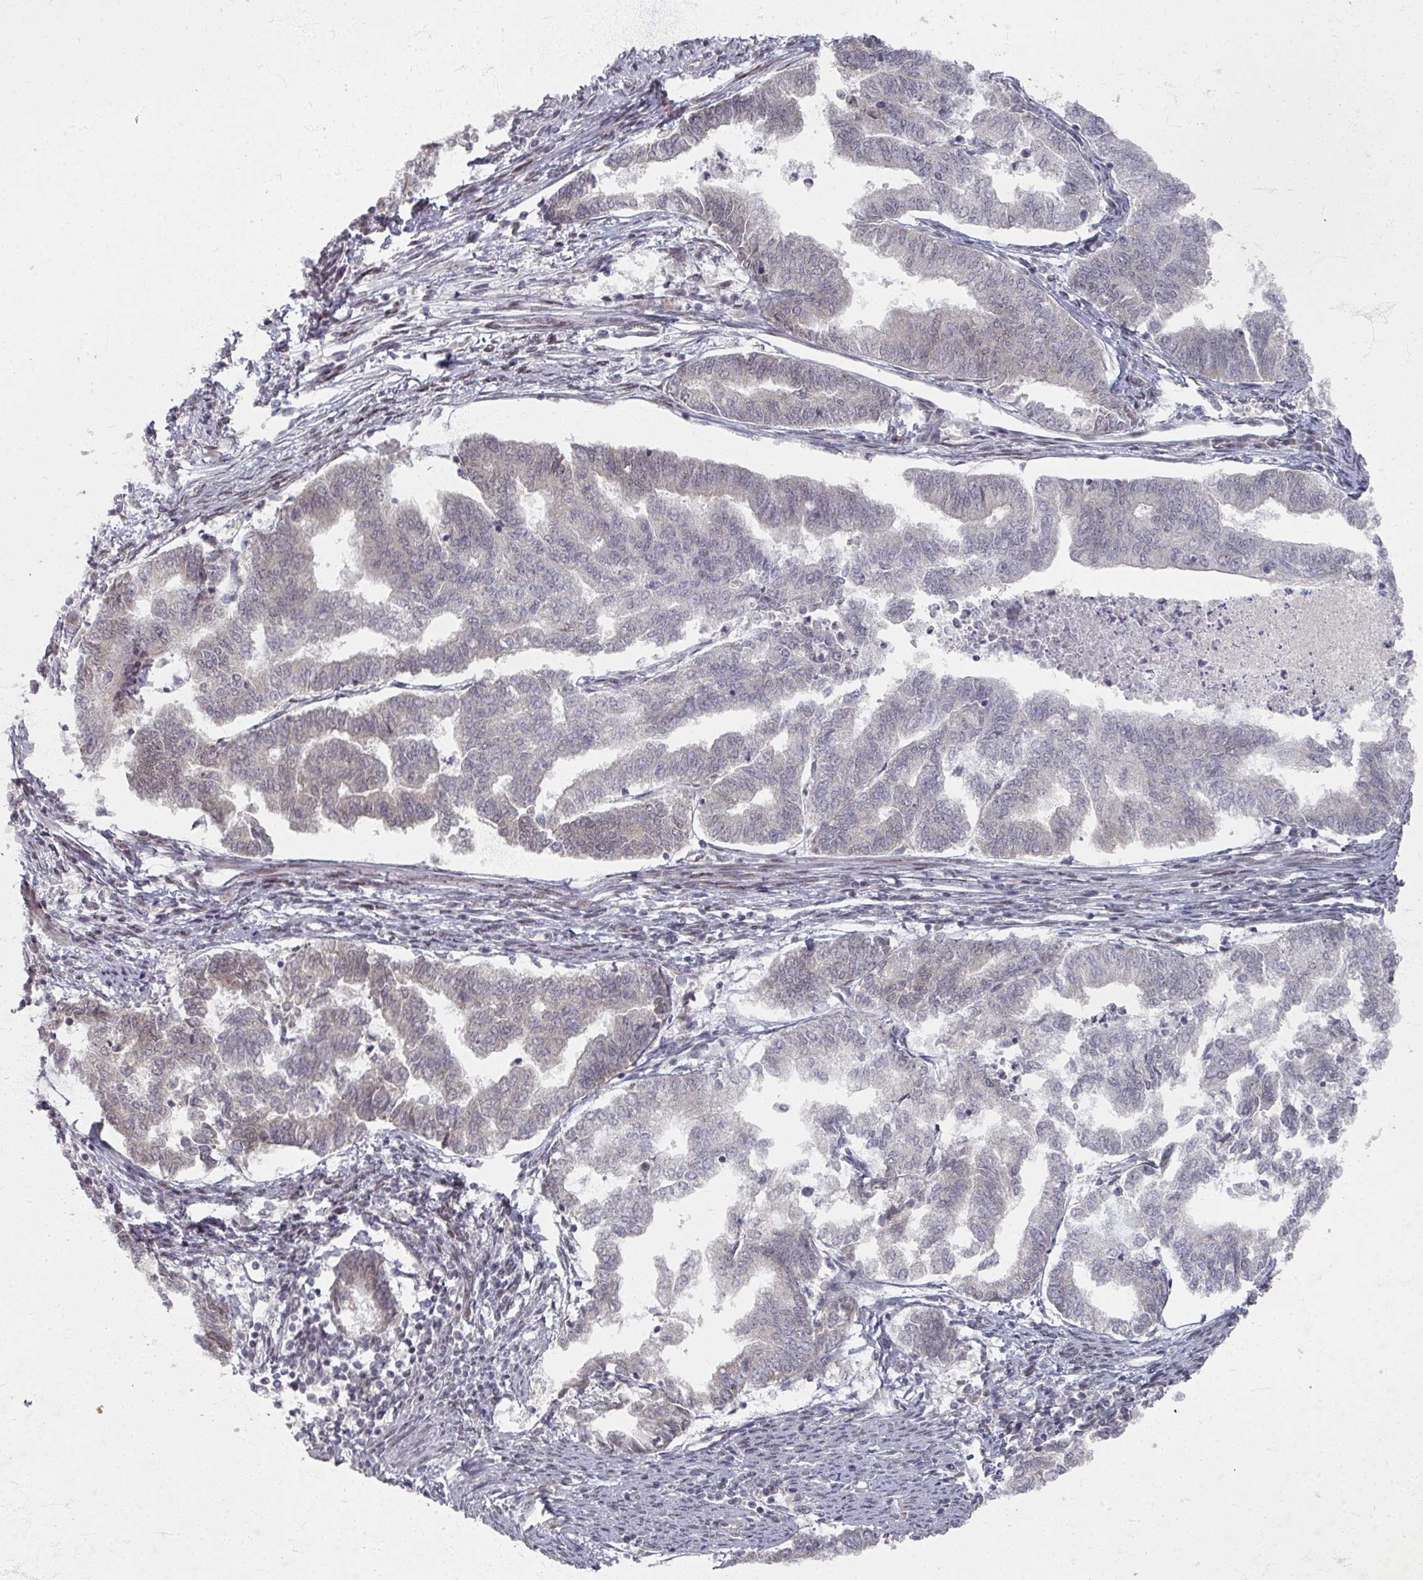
{"staining": {"intensity": "weak", "quantity": "<25%", "location": "nuclear"}, "tissue": "endometrial cancer", "cell_type": "Tumor cells", "image_type": "cancer", "snomed": [{"axis": "morphology", "description": "Adenocarcinoma, NOS"}, {"axis": "topography", "description": "Endometrium"}], "caption": "IHC histopathology image of adenocarcinoma (endometrial) stained for a protein (brown), which exhibits no positivity in tumor cells. The staining is performed using DAB brown chromogen with nuclei counter-stained in using hematoxylin.", "gene": "PSKH1", "patient": {"sex": "female", "age": 79}}